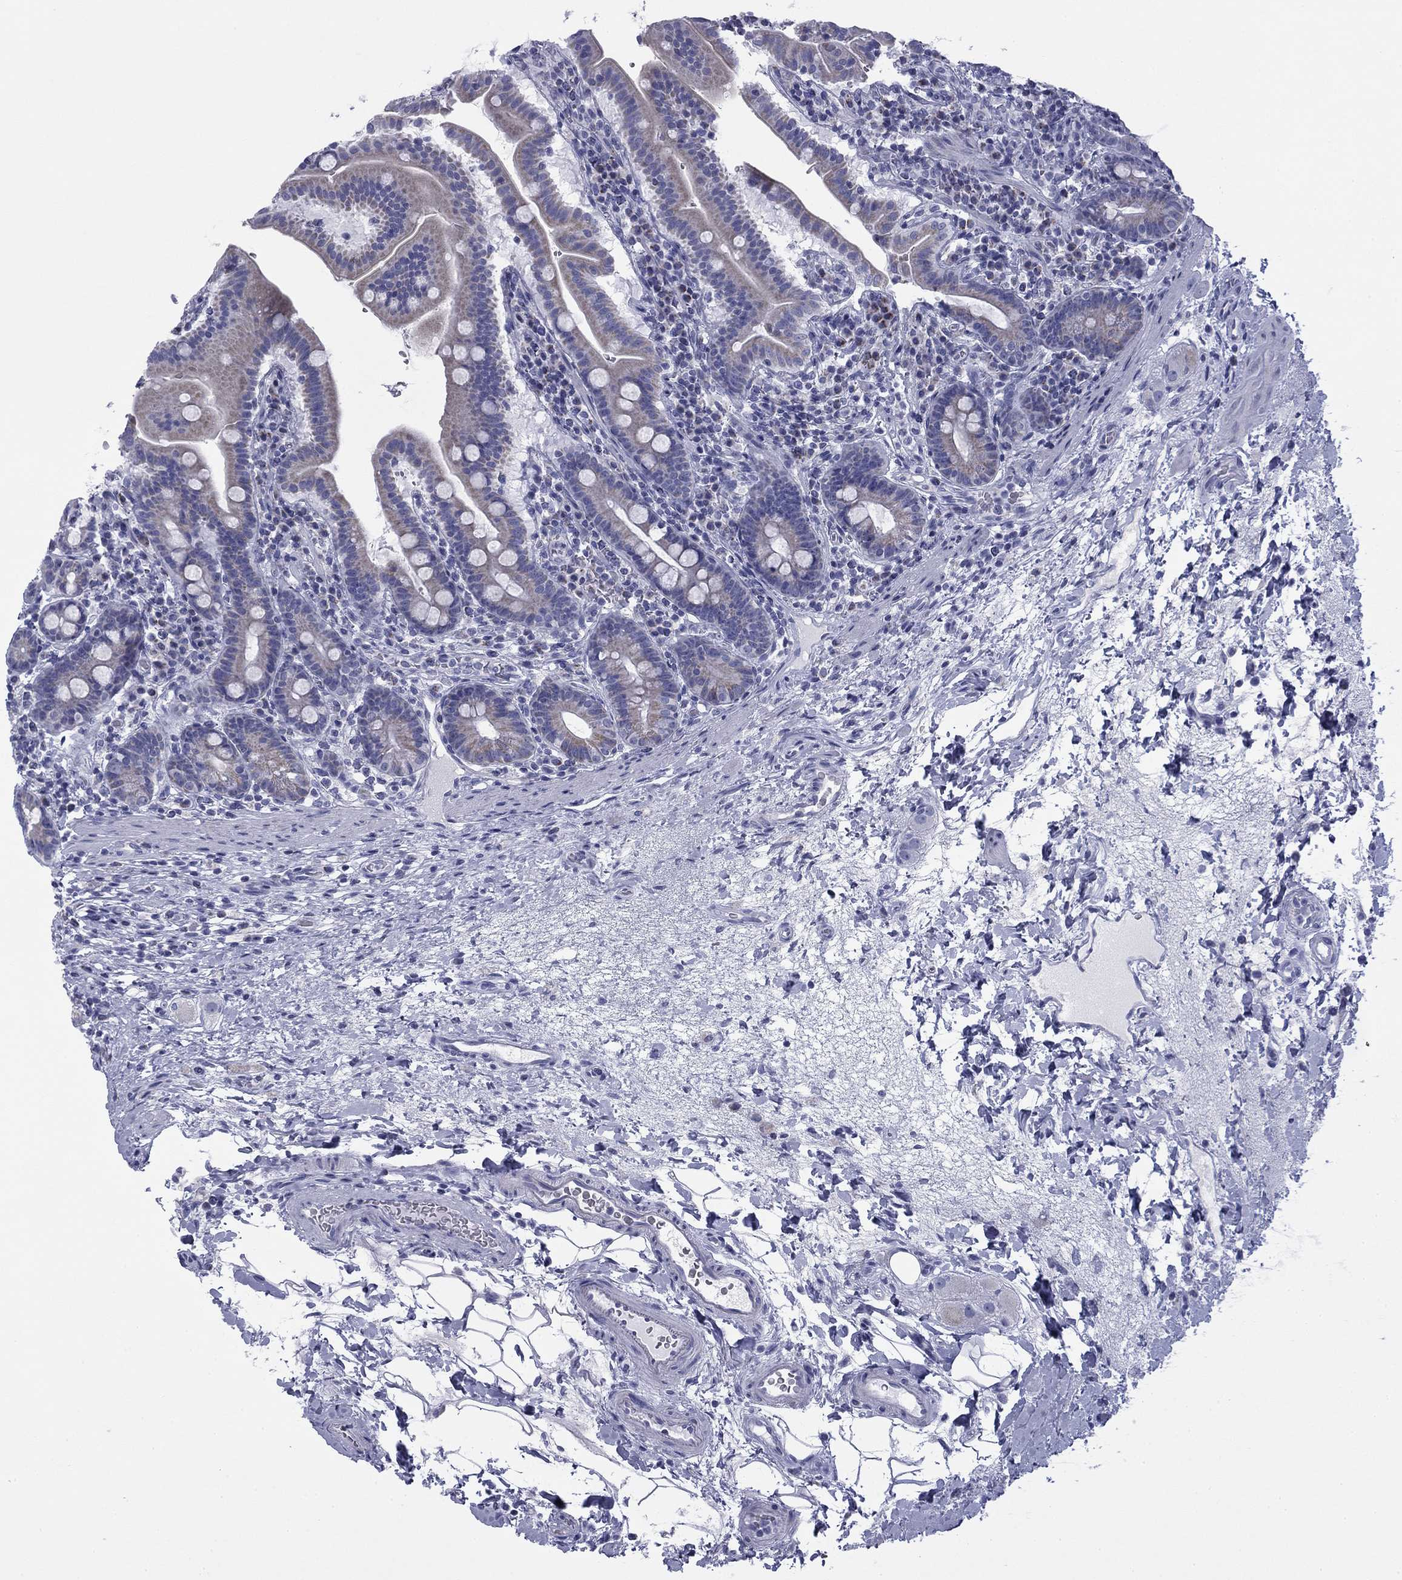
{"staining": {"intensity": "negative", "quantity": "none", "location": "none"}, "tissue": "small intestine", "cell_type": "Glandular cells", "image_type": "normal", "snomed": [{"axis": "morphology", "description": "Normal tissue, NOS"}, {"axis": "topography", "description": "Small intestine"}], "caption": "This micrograph is of normal small intestine stained with immunohistochemistry (IHC) to label a protein in brown with the nuclei are counter-stained blue. There is no staining in glandular cells. The staining is performed using DAB brown chromogen with nuclei counter-stained in using hematoxylin.", "gene": "ZP2", "patient": {"sex": "male", "age": 26}}